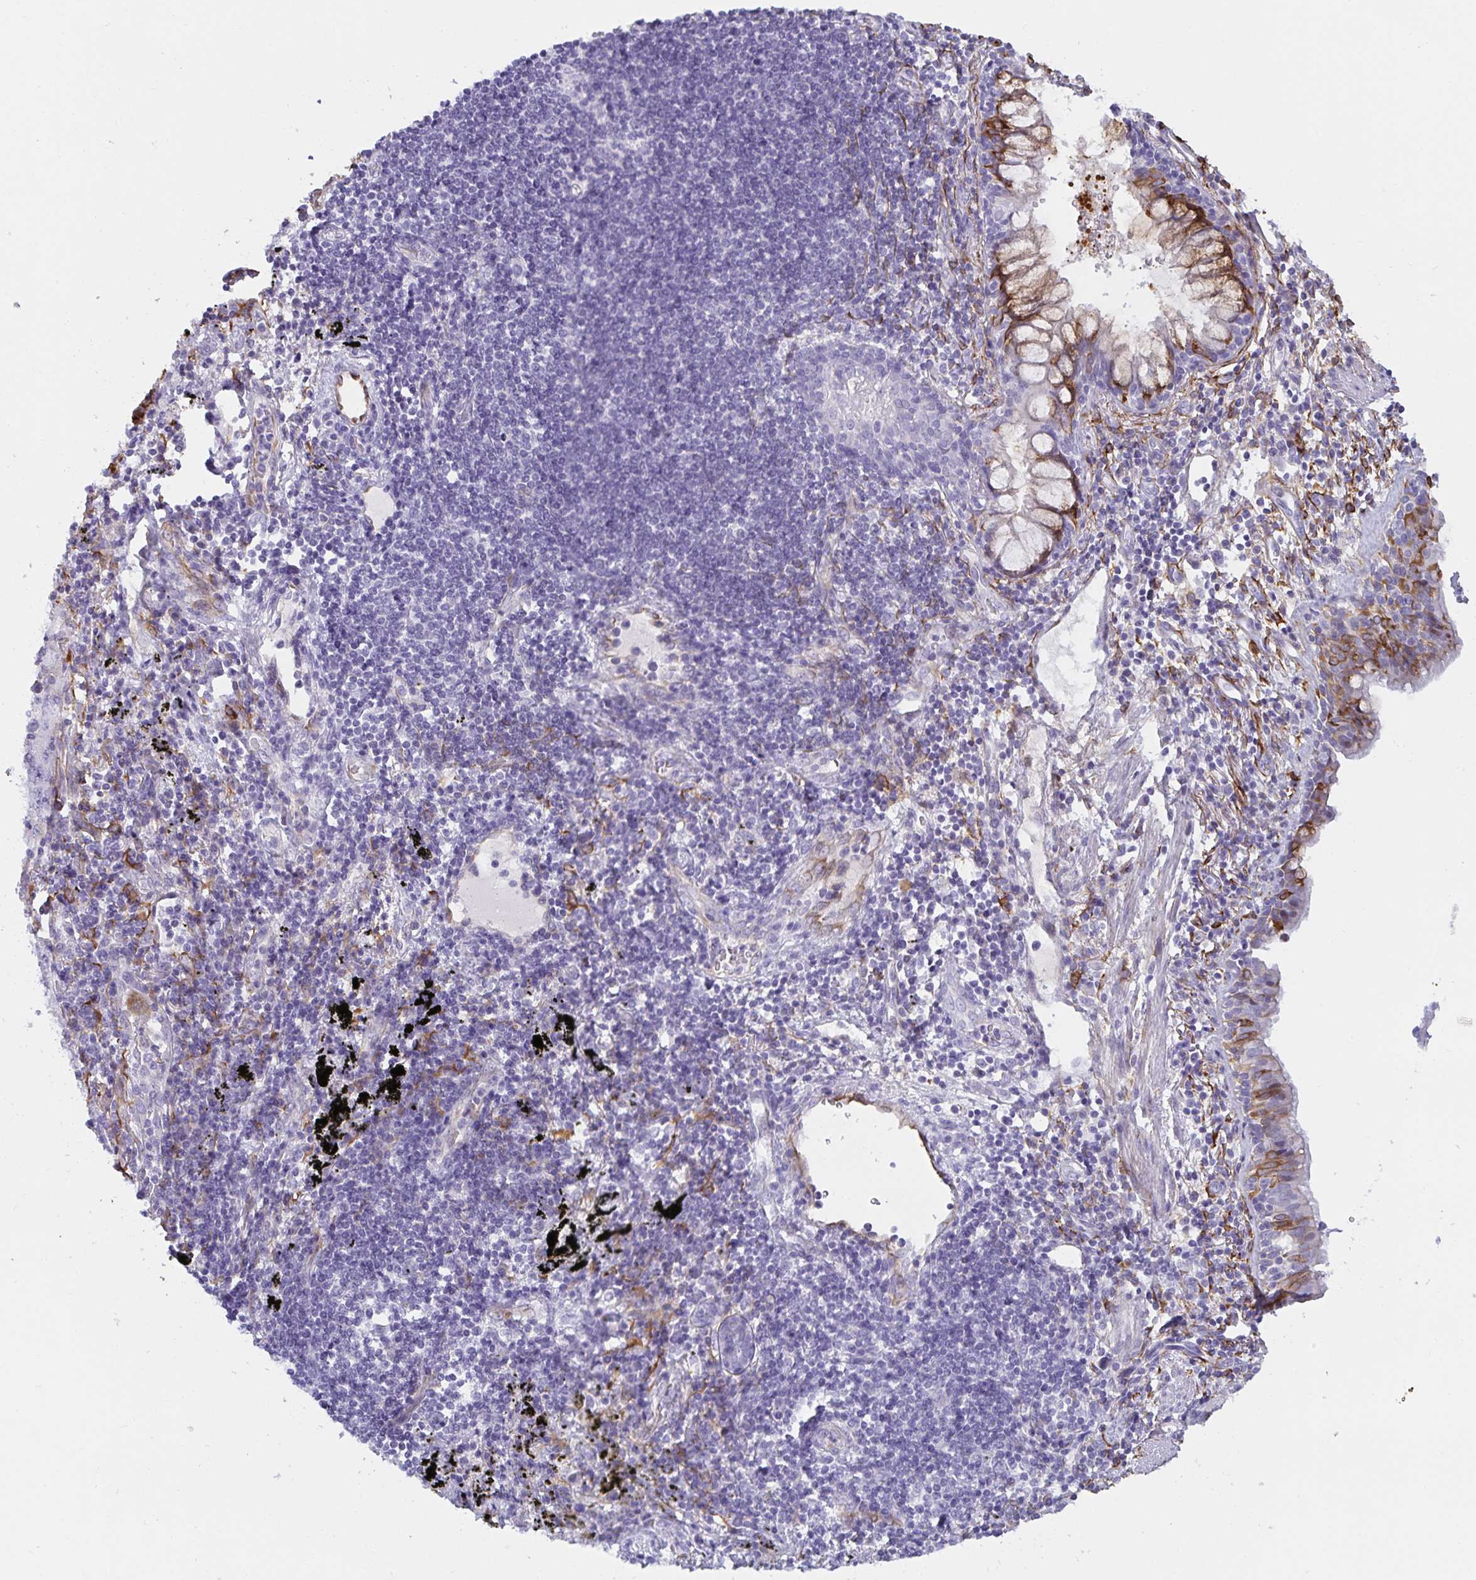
{"staining": {"intensity": "negative", "quantity": "none", "location": "none"}, "tissue": "lung cancer", "cell_type": "Tumor cells", "image_type": "cancer", "snomed": [{"axis": "morphology", "description": "Adenocarcinoma, NOS"}, {"axis": "topography", "description": "Lung"}], "caption": "Immunohistochemical staining of human adenocarcinoma (lung) exhibits no significant expression in tumor cells.", "gene": "SPAG4", "patient": {"sex": "female", "age": 57}}